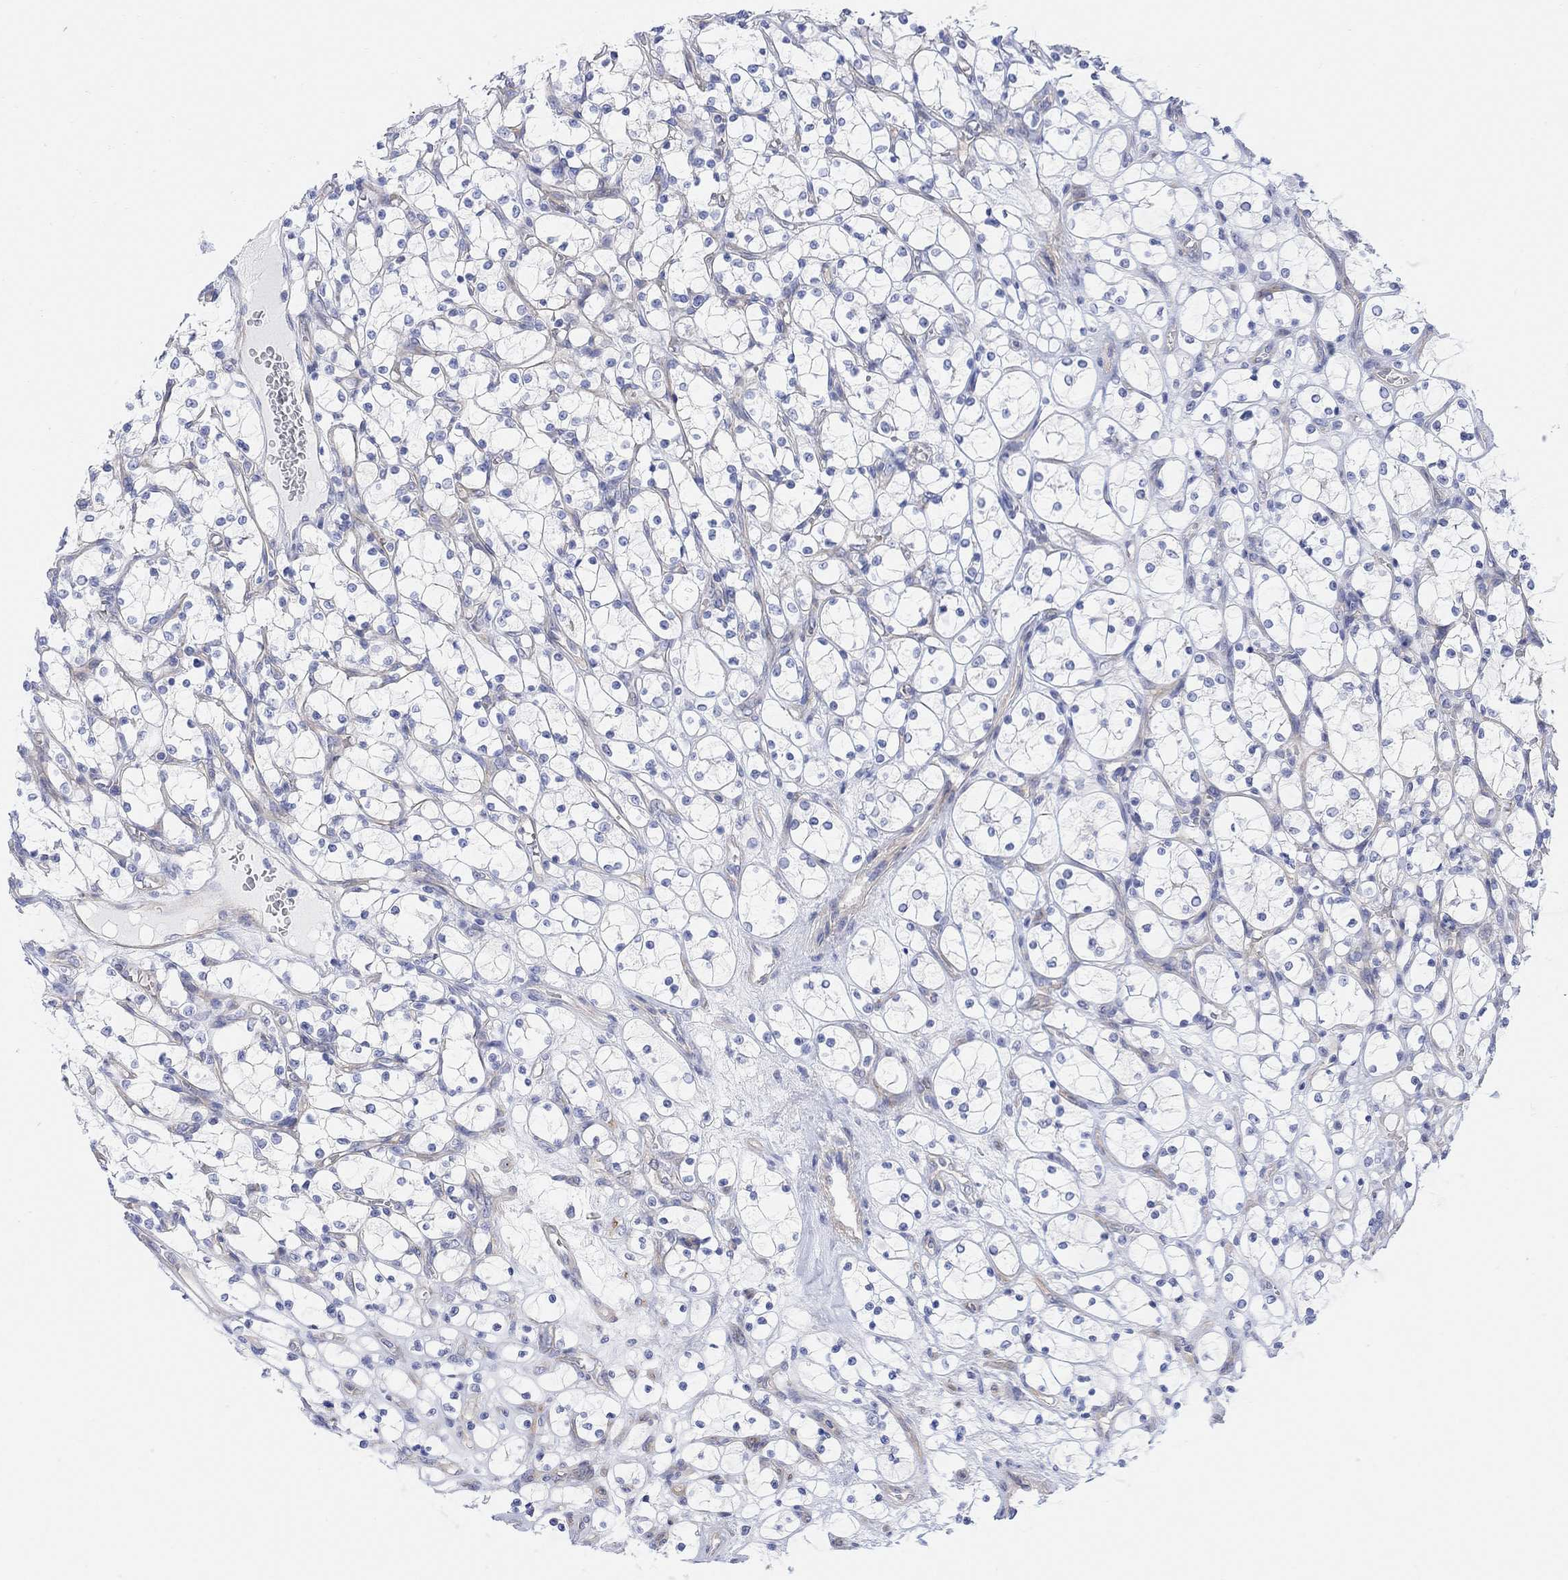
{"staining": {"intensity": "negative", "quantity": "none", "location": "none"}, "tissue": "renal cancer", "cell_type": "Tumor cells", "image_type": "cancer", "snomed": [{"axis": "morphology", "description": "Adenocarcinoma, NOS"}, {"axis": "topography", "description": "Kidney"}], "caption": "Immunohistochemical staining of human renal cancer (adenocarcinoma) reveals no significant expression in tumor cells.", "gene": "TLDC2", "patient": {"sex": "female", "age": 69}}